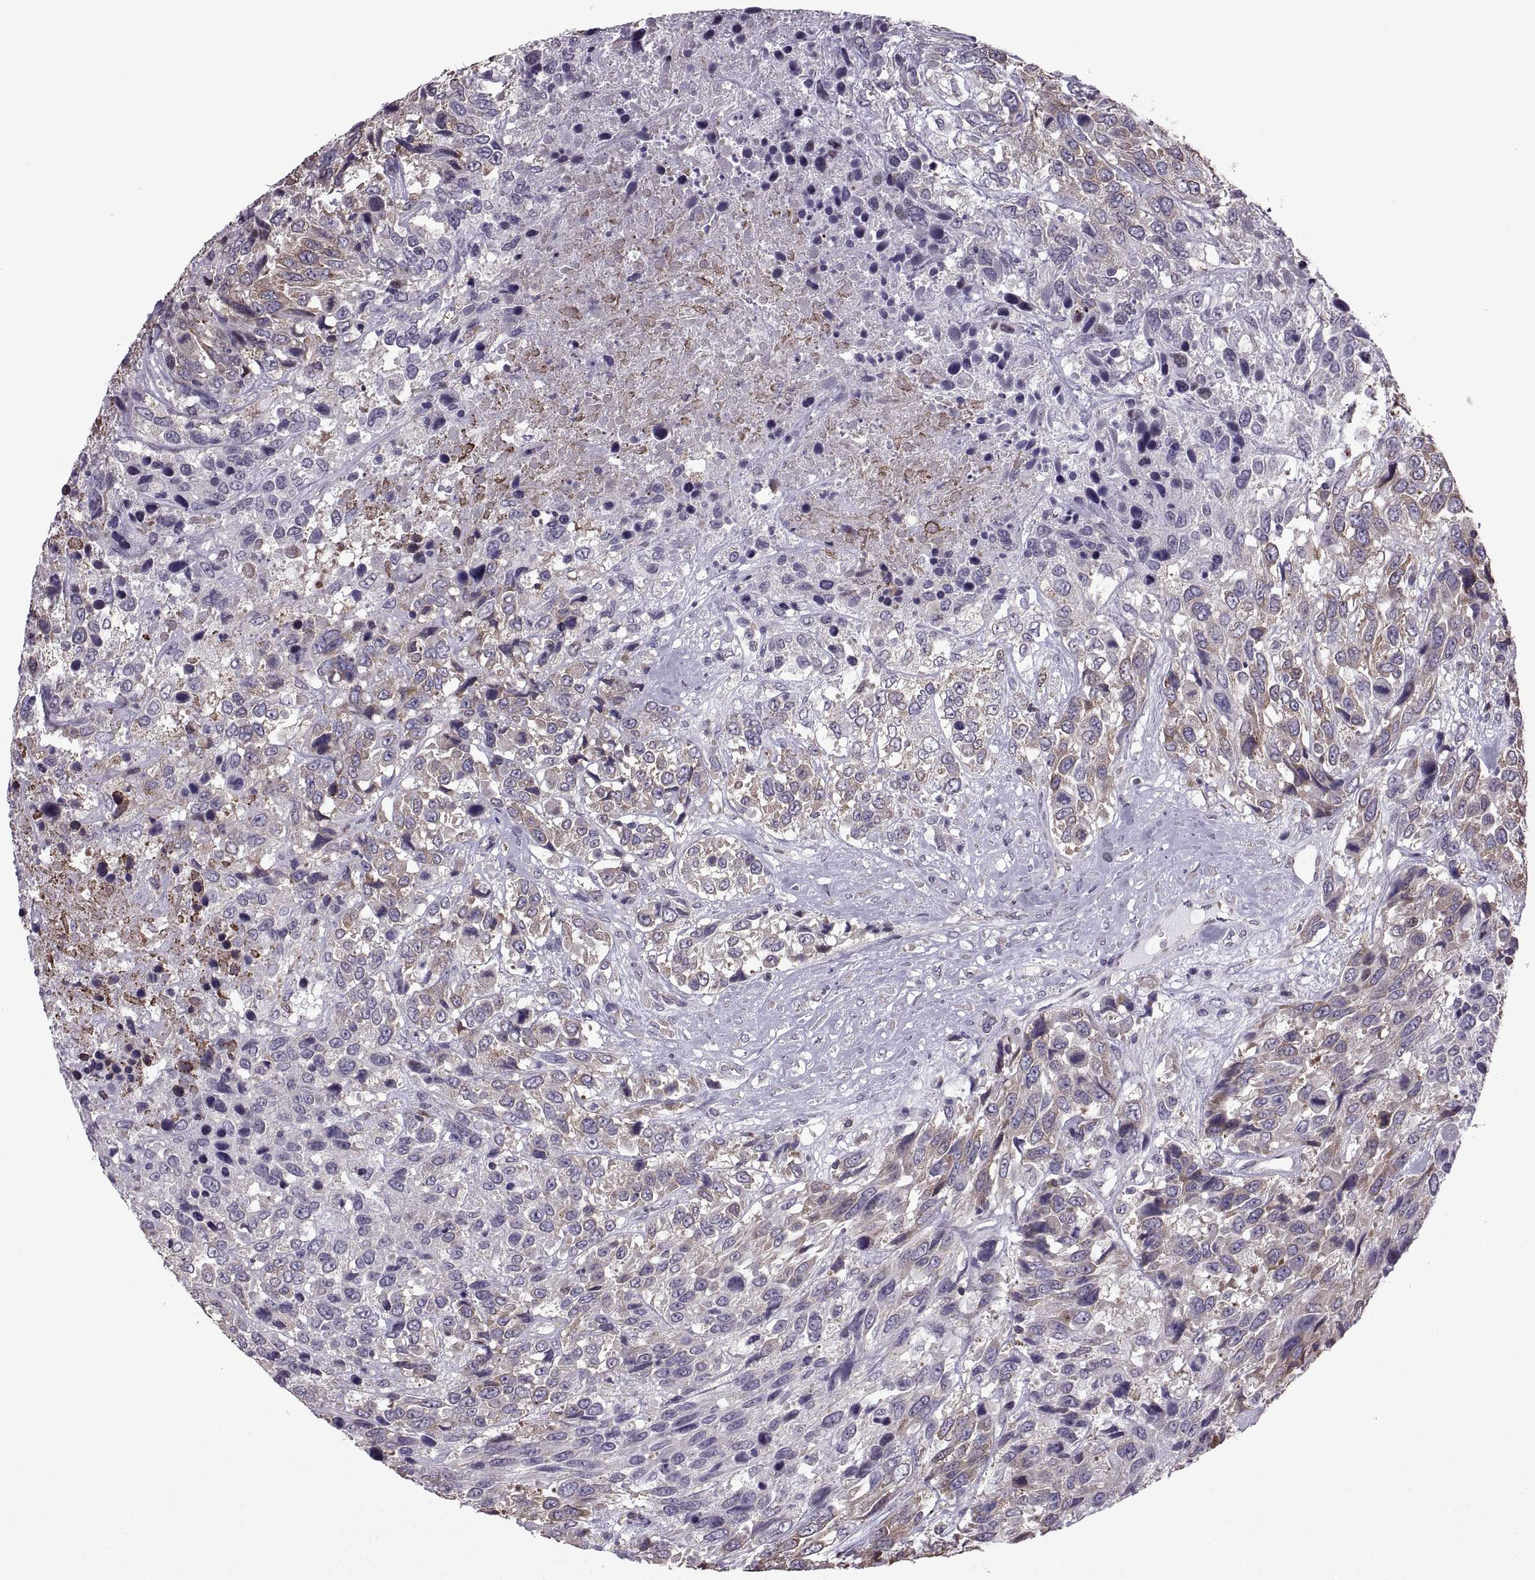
{"staining": {"intensity": "moderate", "quantity": "25%-75%", "location": "cytoplasmic/membranous"}, "tissue": "urothelial cancer", "cell_type": "Tumor cells", "image_type": "cancer", "snomed": [{"axis": "morphology", "description": "Urothelial carcinoma, High grade"}, {"axis": "topography", "description": "Urinary bladder"}], "caption": "IHC (DAB (3,3'-diaminobenzidine)) staining of human high-grade urothelial carcinoma demonstrates moderate cytoplasmic/membranous protein staining in about 25%-75% of tumor cells.", "gene": "PABPC1", "patient": {"sex": "female", "age": 70}}